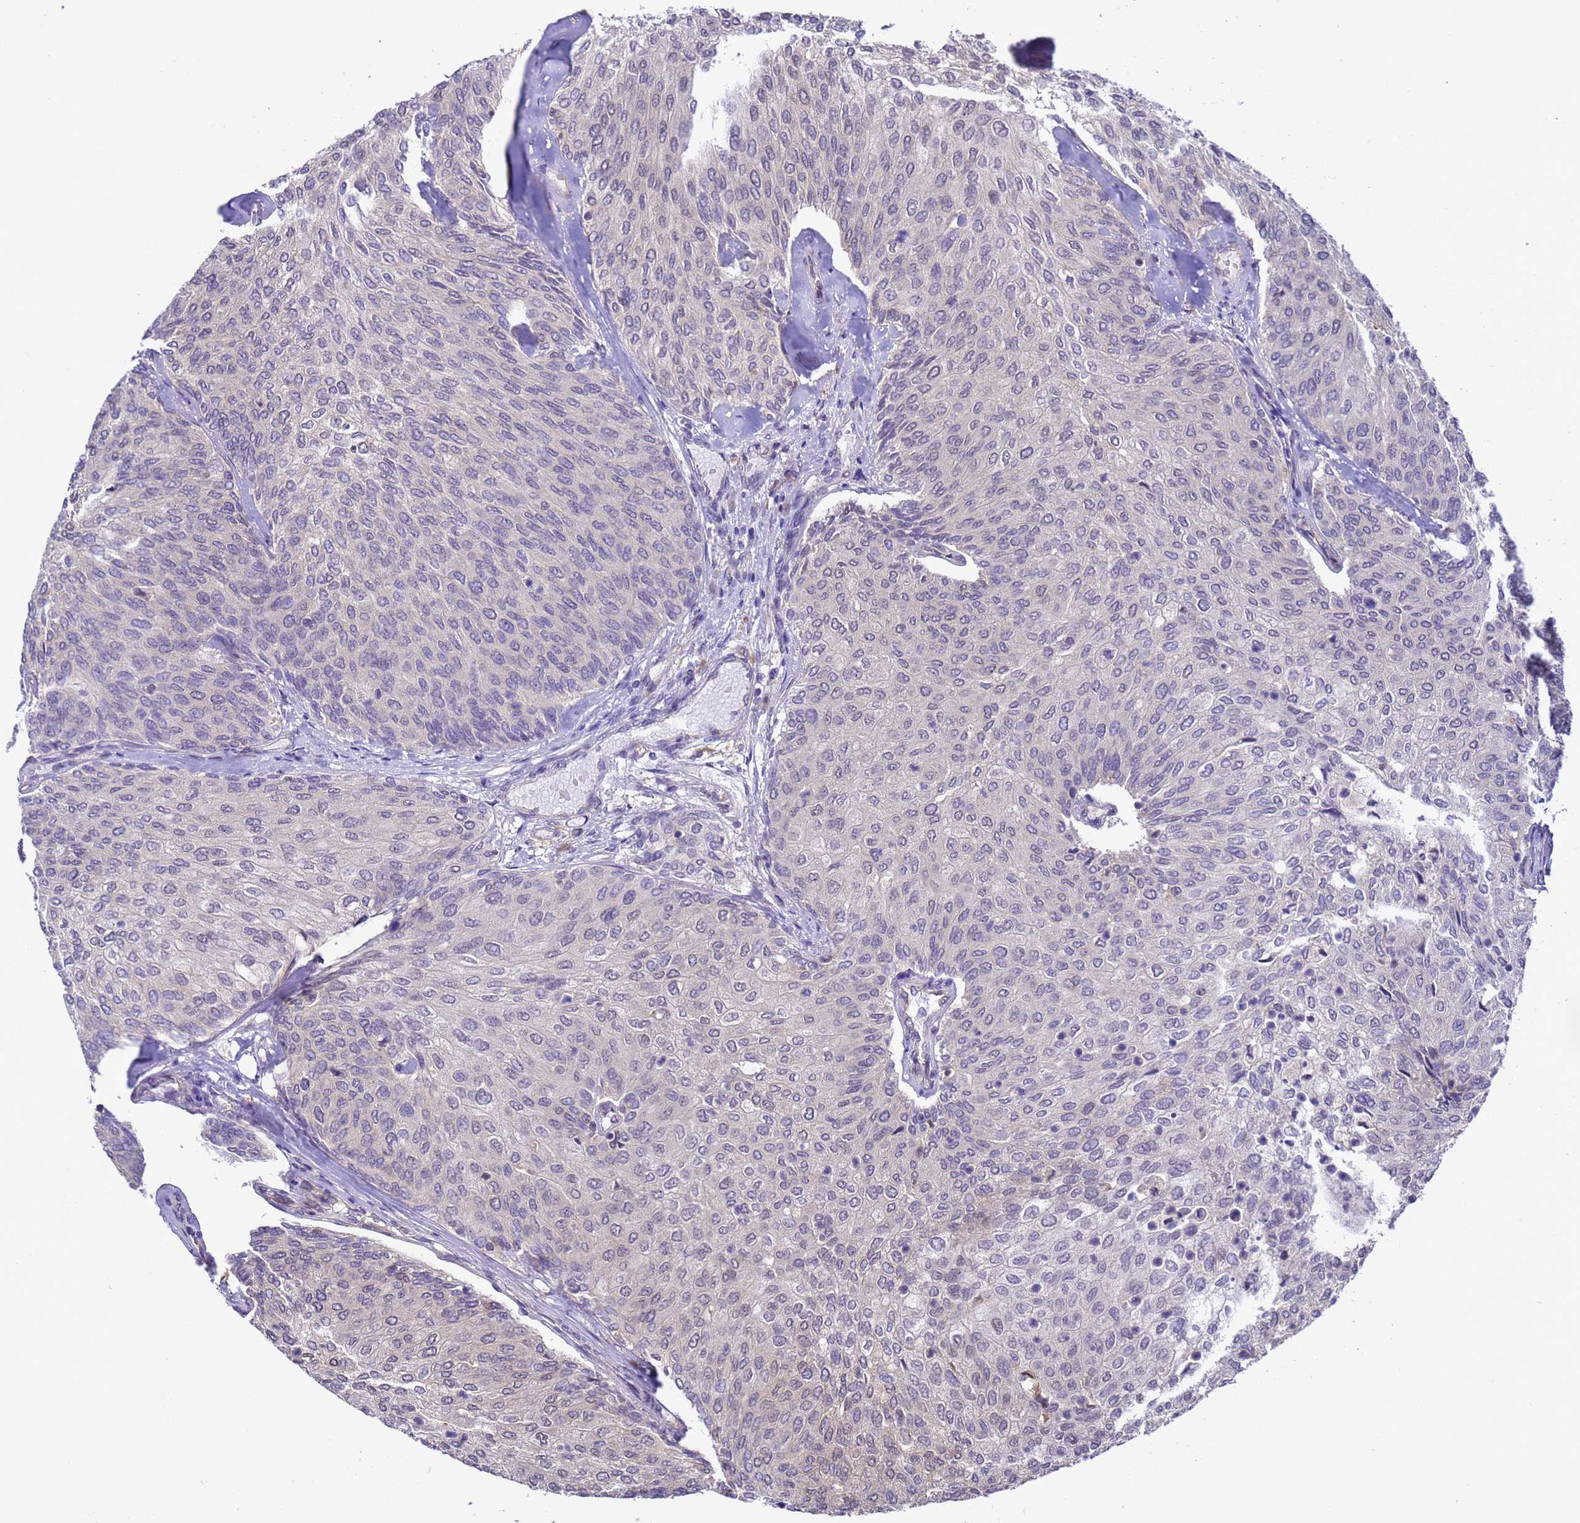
{"staining": {"intensity": "weak", "quantity": "25%-75%", "location": "cytoplasmic/membranous,nuclear"}, "tissue": "urothelial cancer", "cell_type": "Tumor cells", "image_type": "cancer", "snomed": [{"axis": "morphology", "description": "Urothelial carcinoma, Low grade"}, {"axis": "topography", "description": "Urinary bladder"}], "caption": "Urothelial cancer tissue reveals weak cytoplasmic/membranous and nuclear staining in approximately 25%-75% of tumor cells, visualized by immunohistochemistry.", "gene": "ZFP69B", "patient": {"sex": "female", "age": 79}}